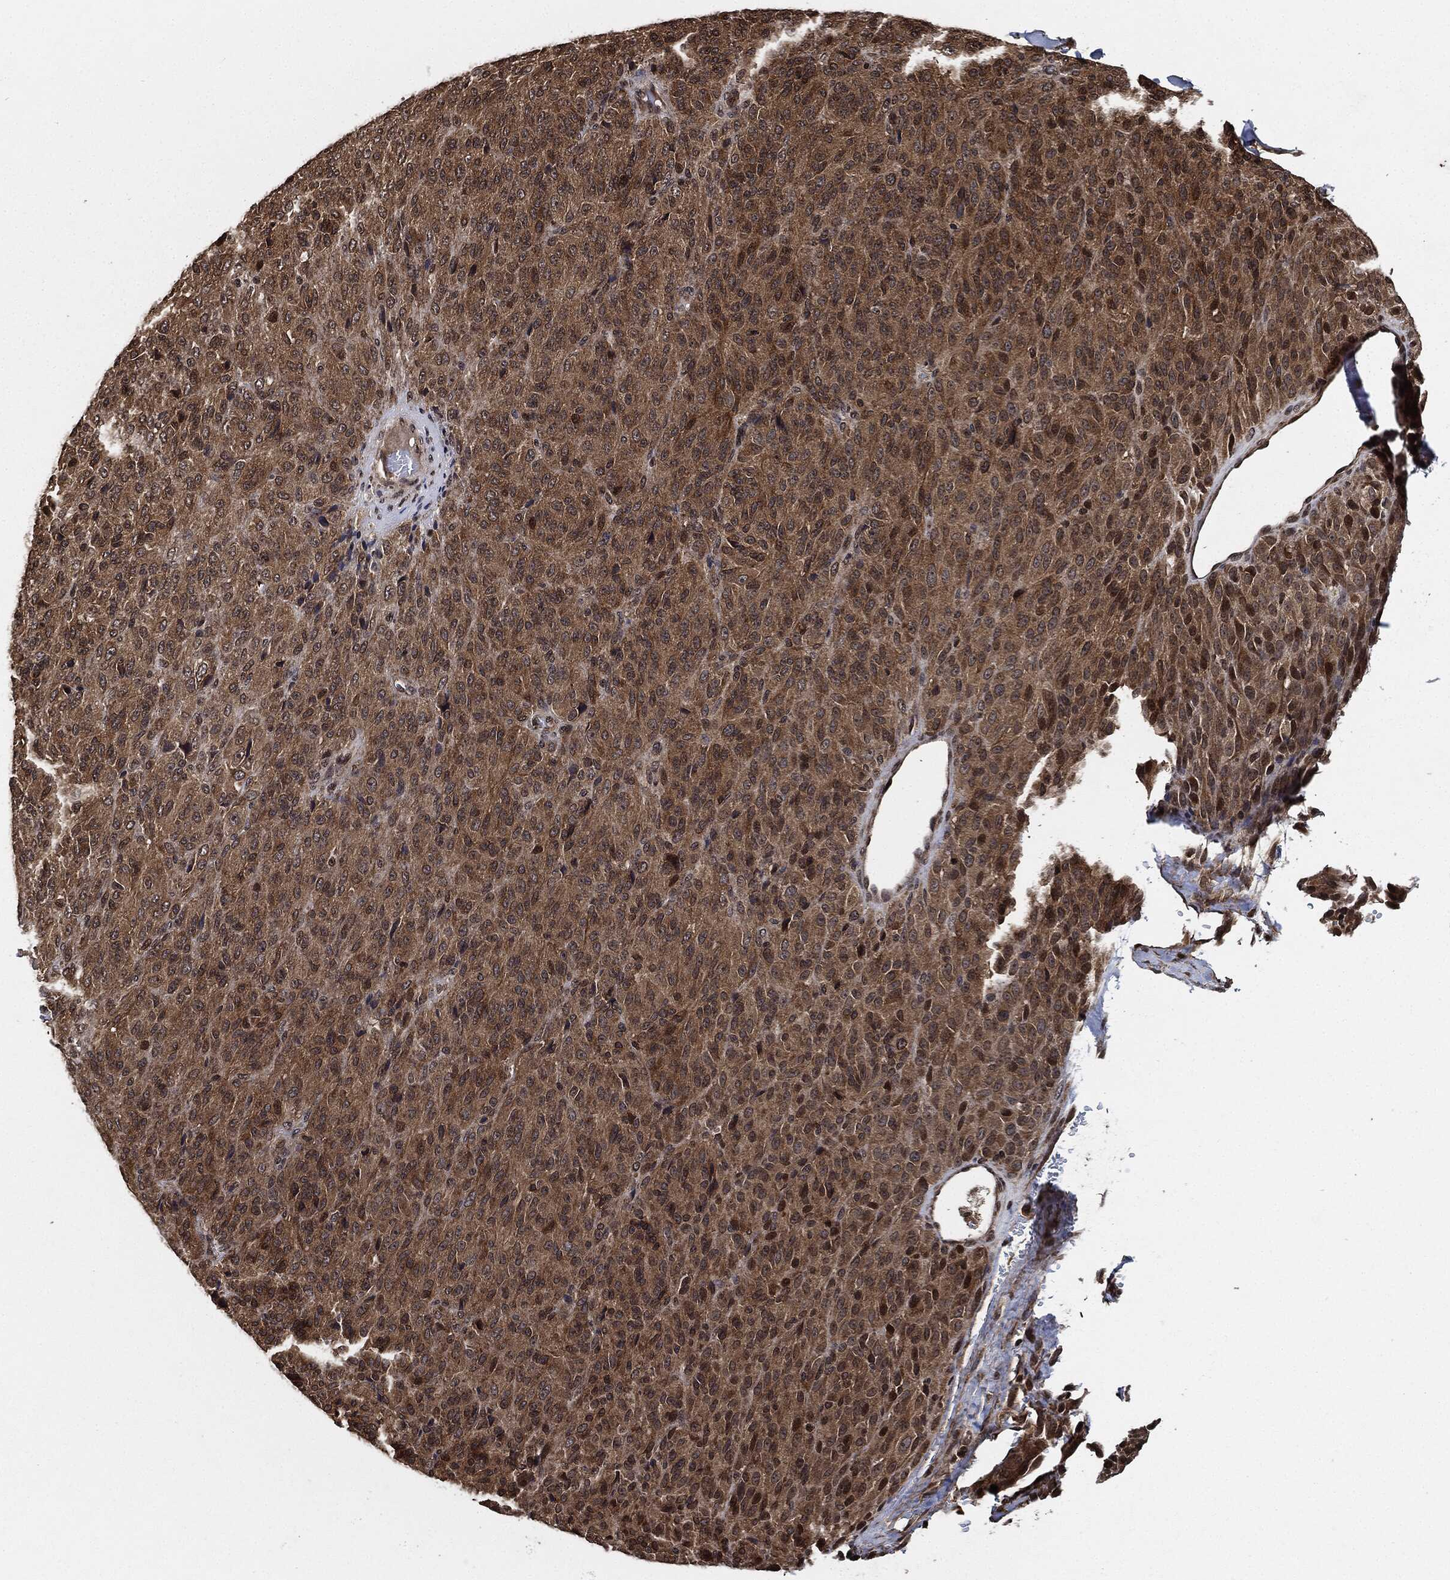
{"staining": {"intensity": "moderate", "quantity": ">75%", "location": "cytoplasmic/membranous"}, "tissue": "melanoma", "cell_type": "Tumor cells", "image_type": "cancer", "snomed": [{"axis": "morphology", "description": "Malignant melanoma, Metastatic site"}, {"axis": "topography", "description": "Brain"}], "caption": "Immunohistochemical staining of human melanoma displays medium levels of moderate cytoplasmic/membranous protein positivity in approximately >75% of tumor cells.", "gene": "PDK1", "patient": {"sex": "female", "age": 56}}